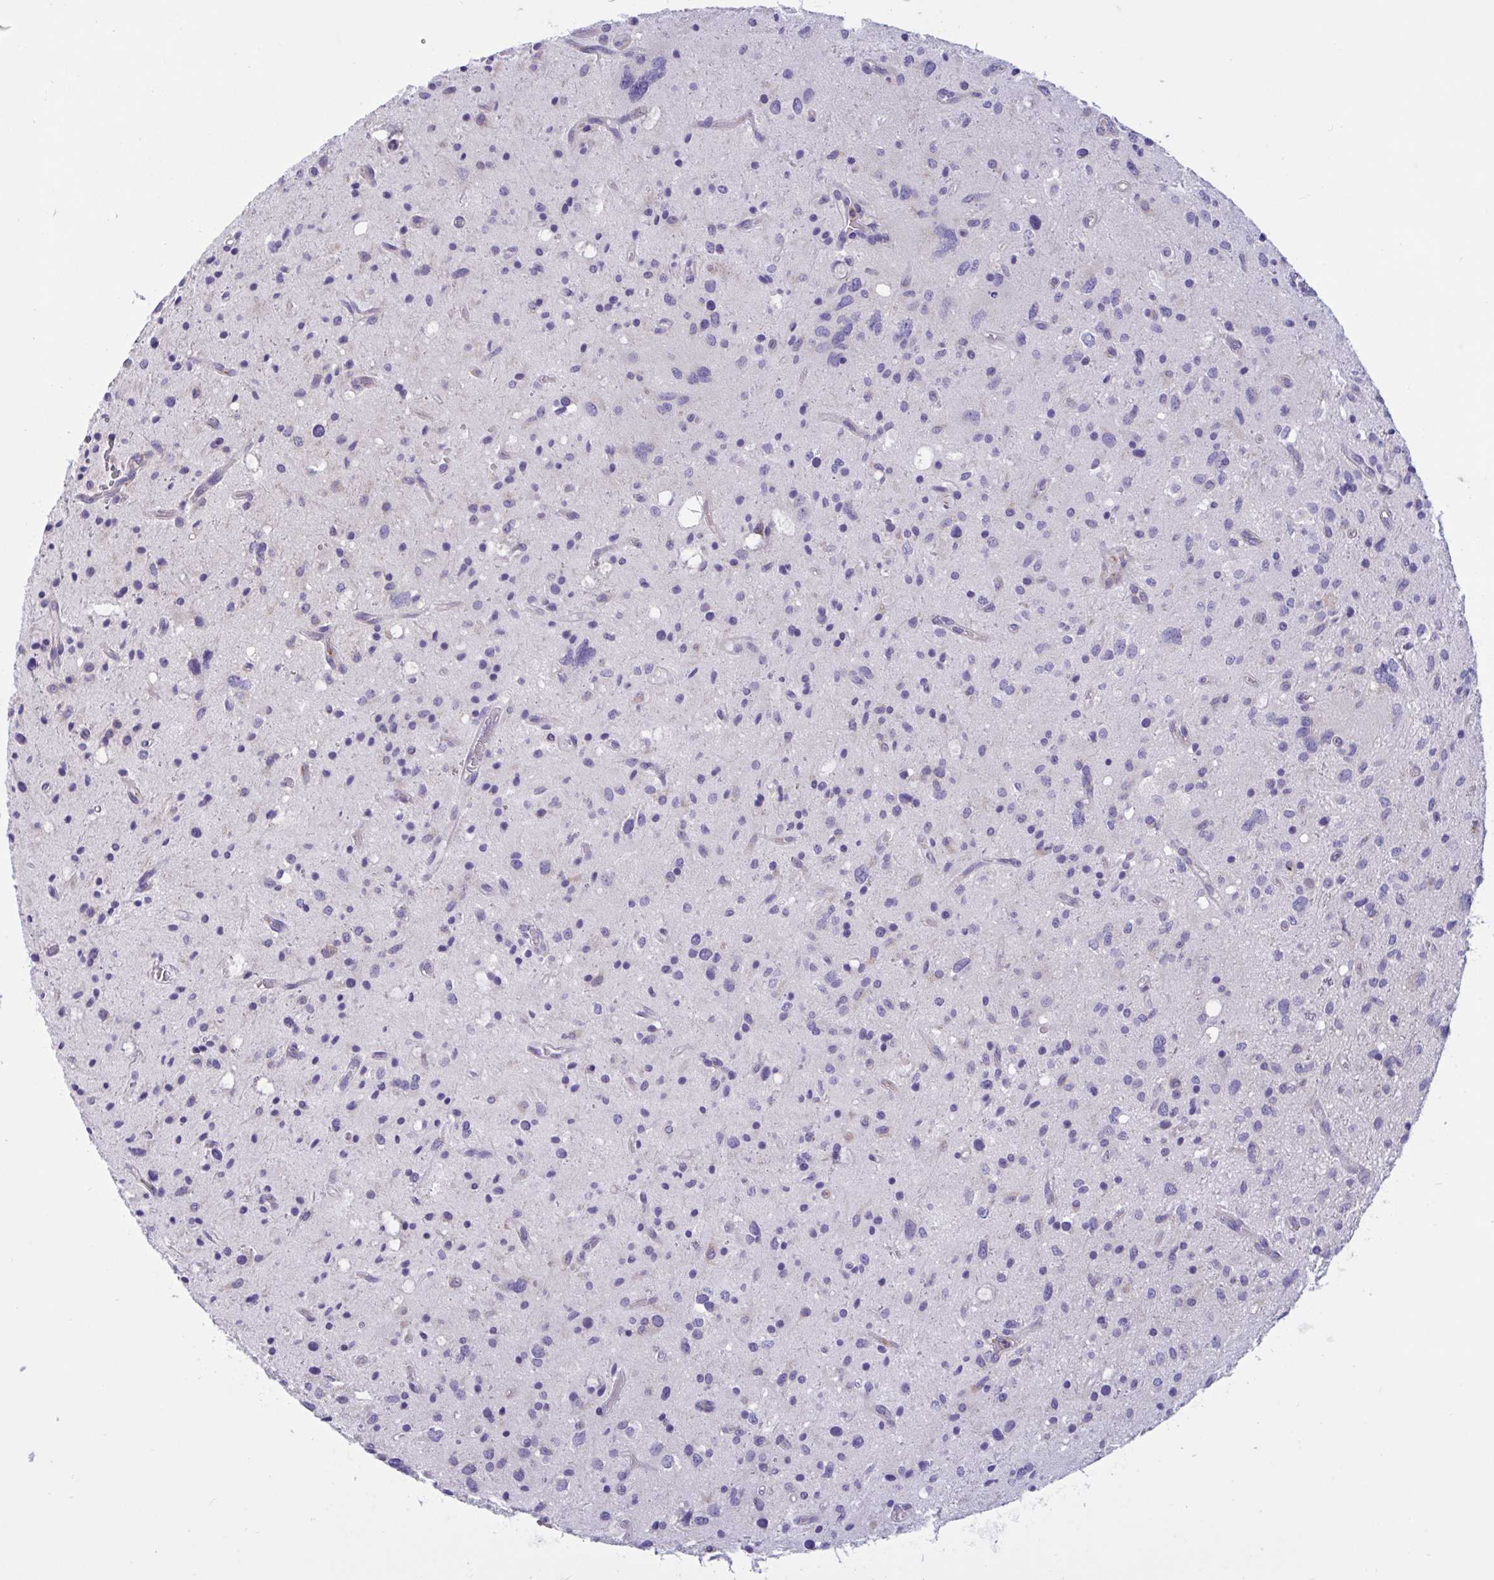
{"staining": {"intensity": "negative", "quantity": "none", "location": "none"}, "tissue": "glioma", "cell_type": "Tumor cells", "image_type": "cancer", "snomed": [{"axis": "morphology", "description": "Glioma, malignant, Low grade"}, {"axis": "topography", "description": "Brain"}], "caption": "A micrograph of glioma stained for a protein reveals no brown staining in tumor cells.", "gene": "OXLD1", "patient": {"sex": "female", "age": 58}}